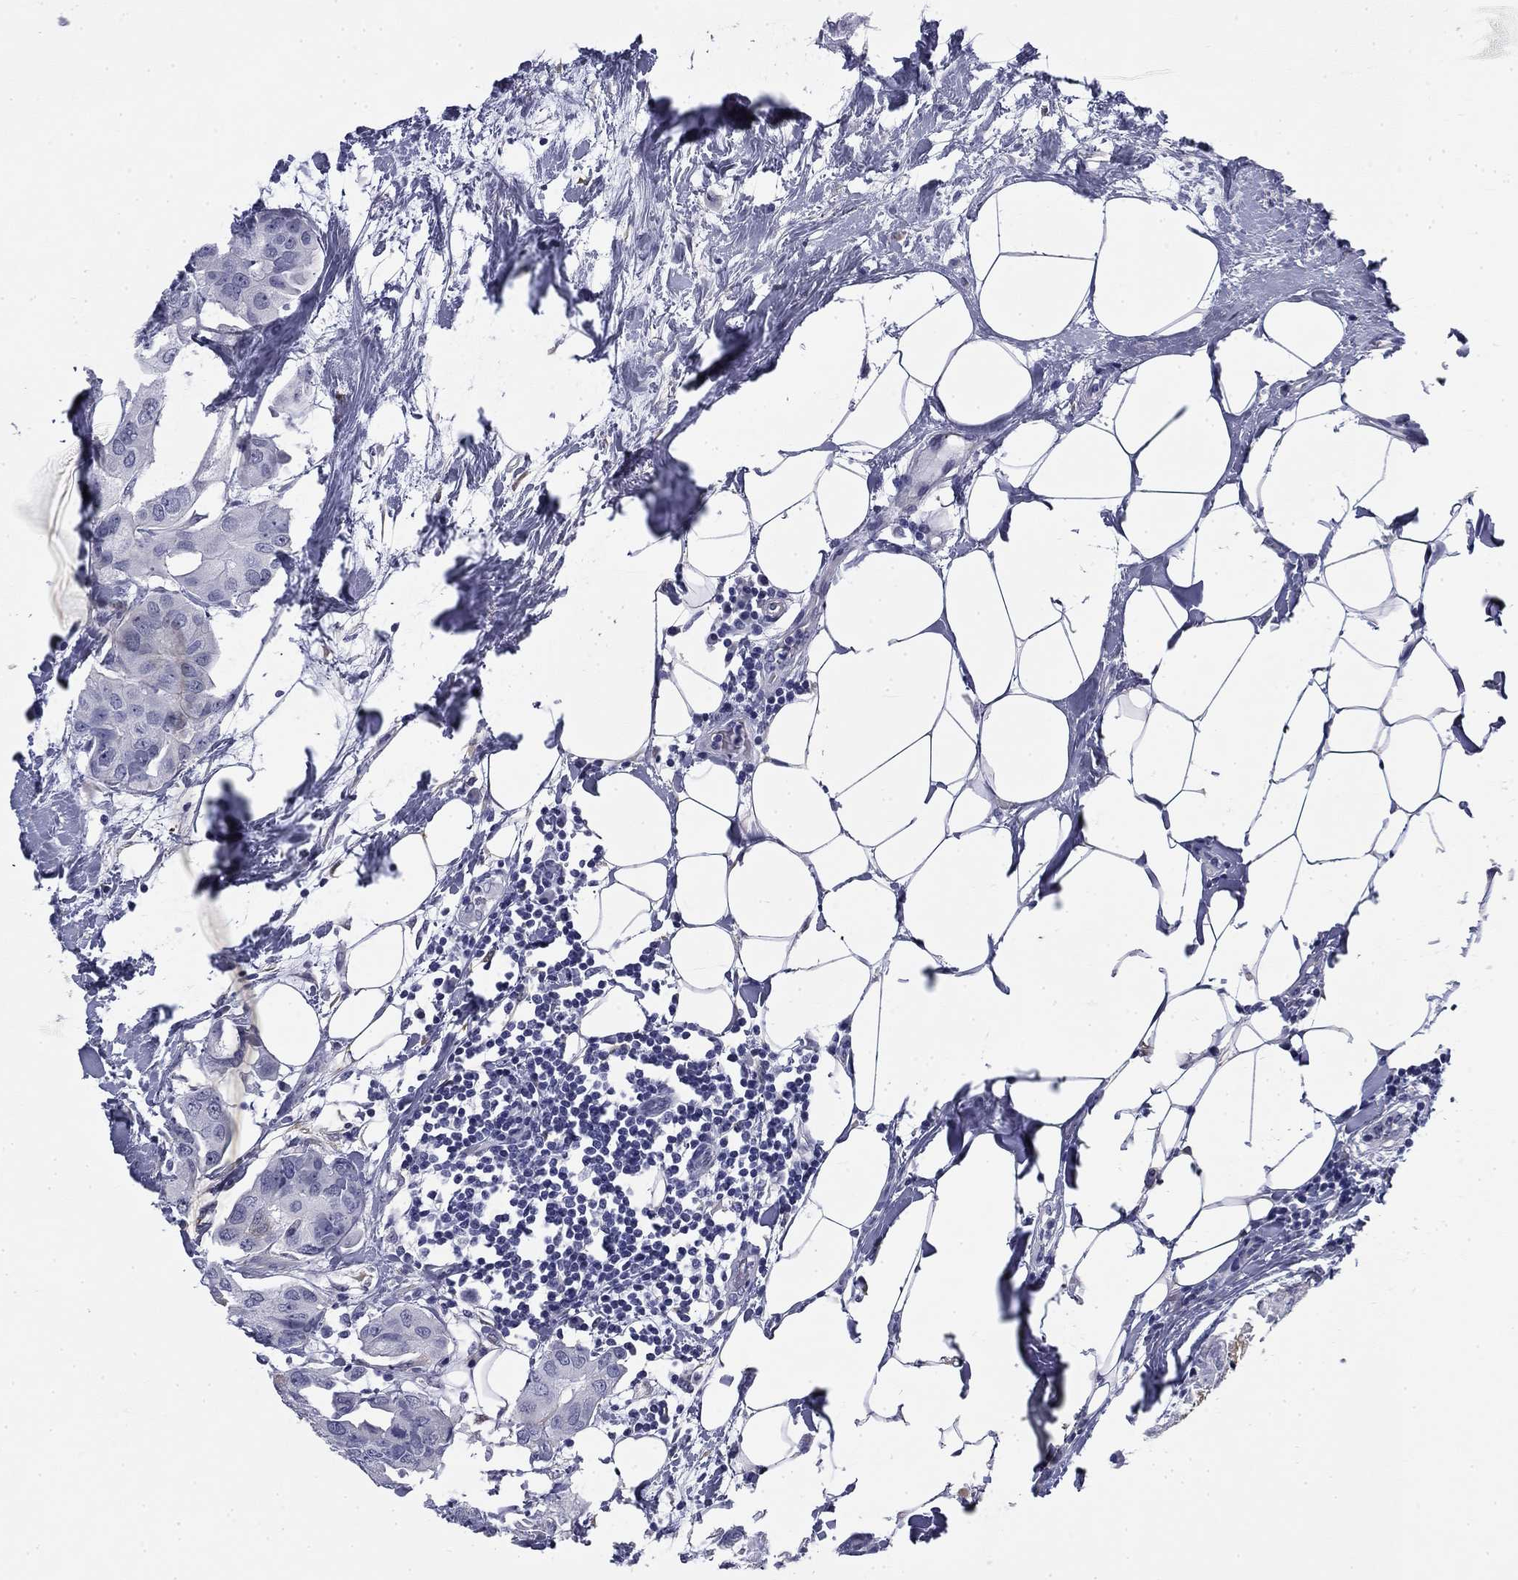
{"staining": {"intensity": "negative", "quantity": "none", "location": "none"}, "tissue": "breast cancer", "cell_type": "Tumor cells", "image_type": "cancer", "snomed": [{"axis": "morphology", "description": "Normal tissue, NOS"}, {"axis": "morphology", "description": "Duct carcinoma"}, {"axis": "topography", "description": "Breast"}], "caption": "IHC histopathology image of neoplastic tissue: breast invasive ductal carcinoma stained with DAB exhibits no significant protein positivity in tumor cells.", "gene": "BCL2L14", "patient": {"sex": "female", "age": 40}}